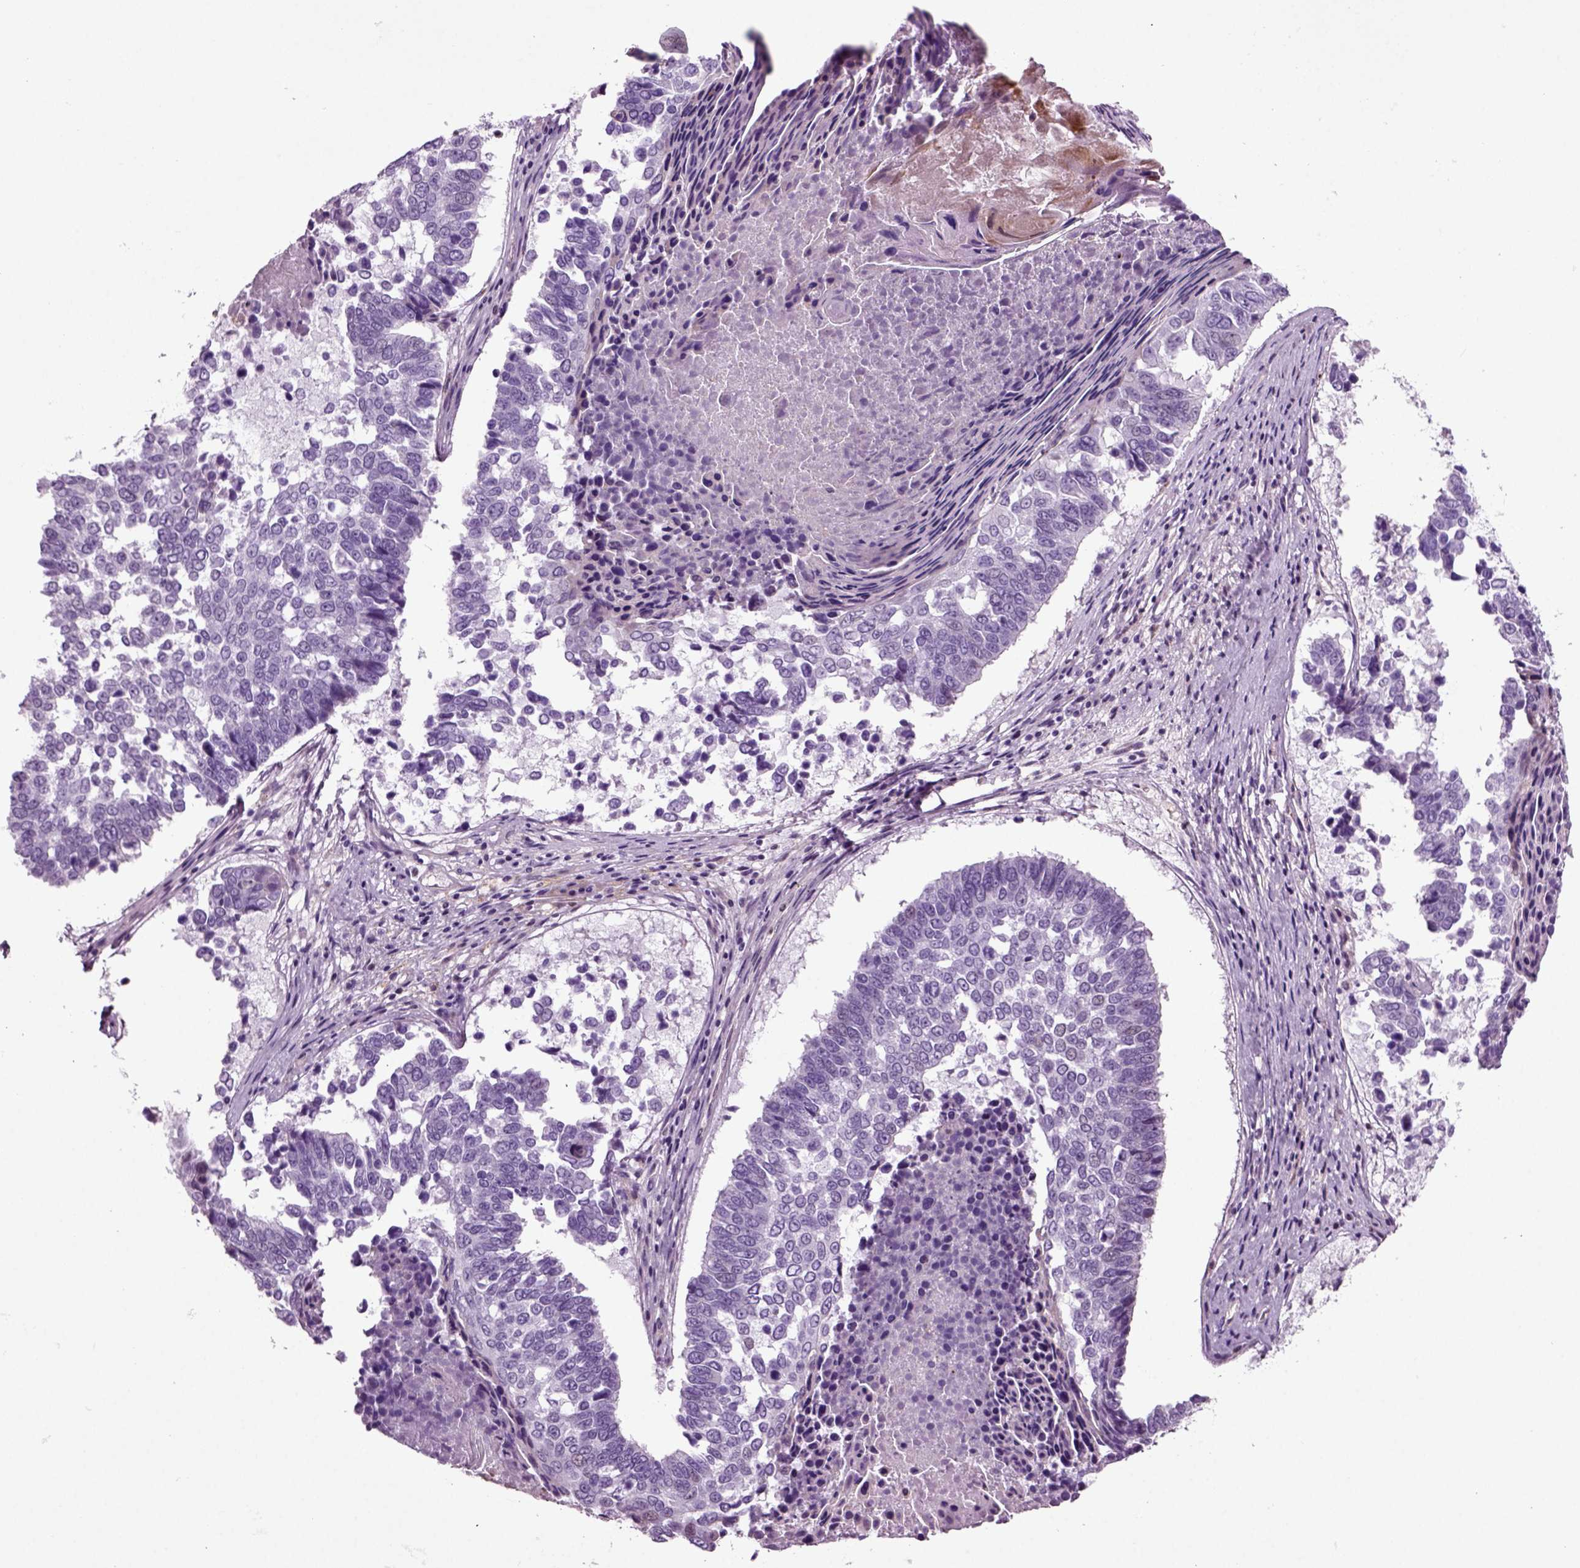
{"staining": {"intensity": "negative", "quantity": "none", "location": "none"}, "tissue": "lung cancer", "cell_type": "Tumor cells", "image_type": "cancer", "snomed": [{"axis": "morphology", "description": "Squamous cell carcinoma, NOS"}, {"axis": "topography", "description": "Lung"}], "caption": "The photomicrograph demonstrates no significant positivity in tumor cells of lung cancer. The staining was performed using DAB (3,3'-diaminobenzidine) to visualize the protein expression in brown, while the nuclei were stained in blue with hematoxylin (Magnification: 20x).", "gene": "ARID3A", "patient": {"sex": "male", "age": 73}}